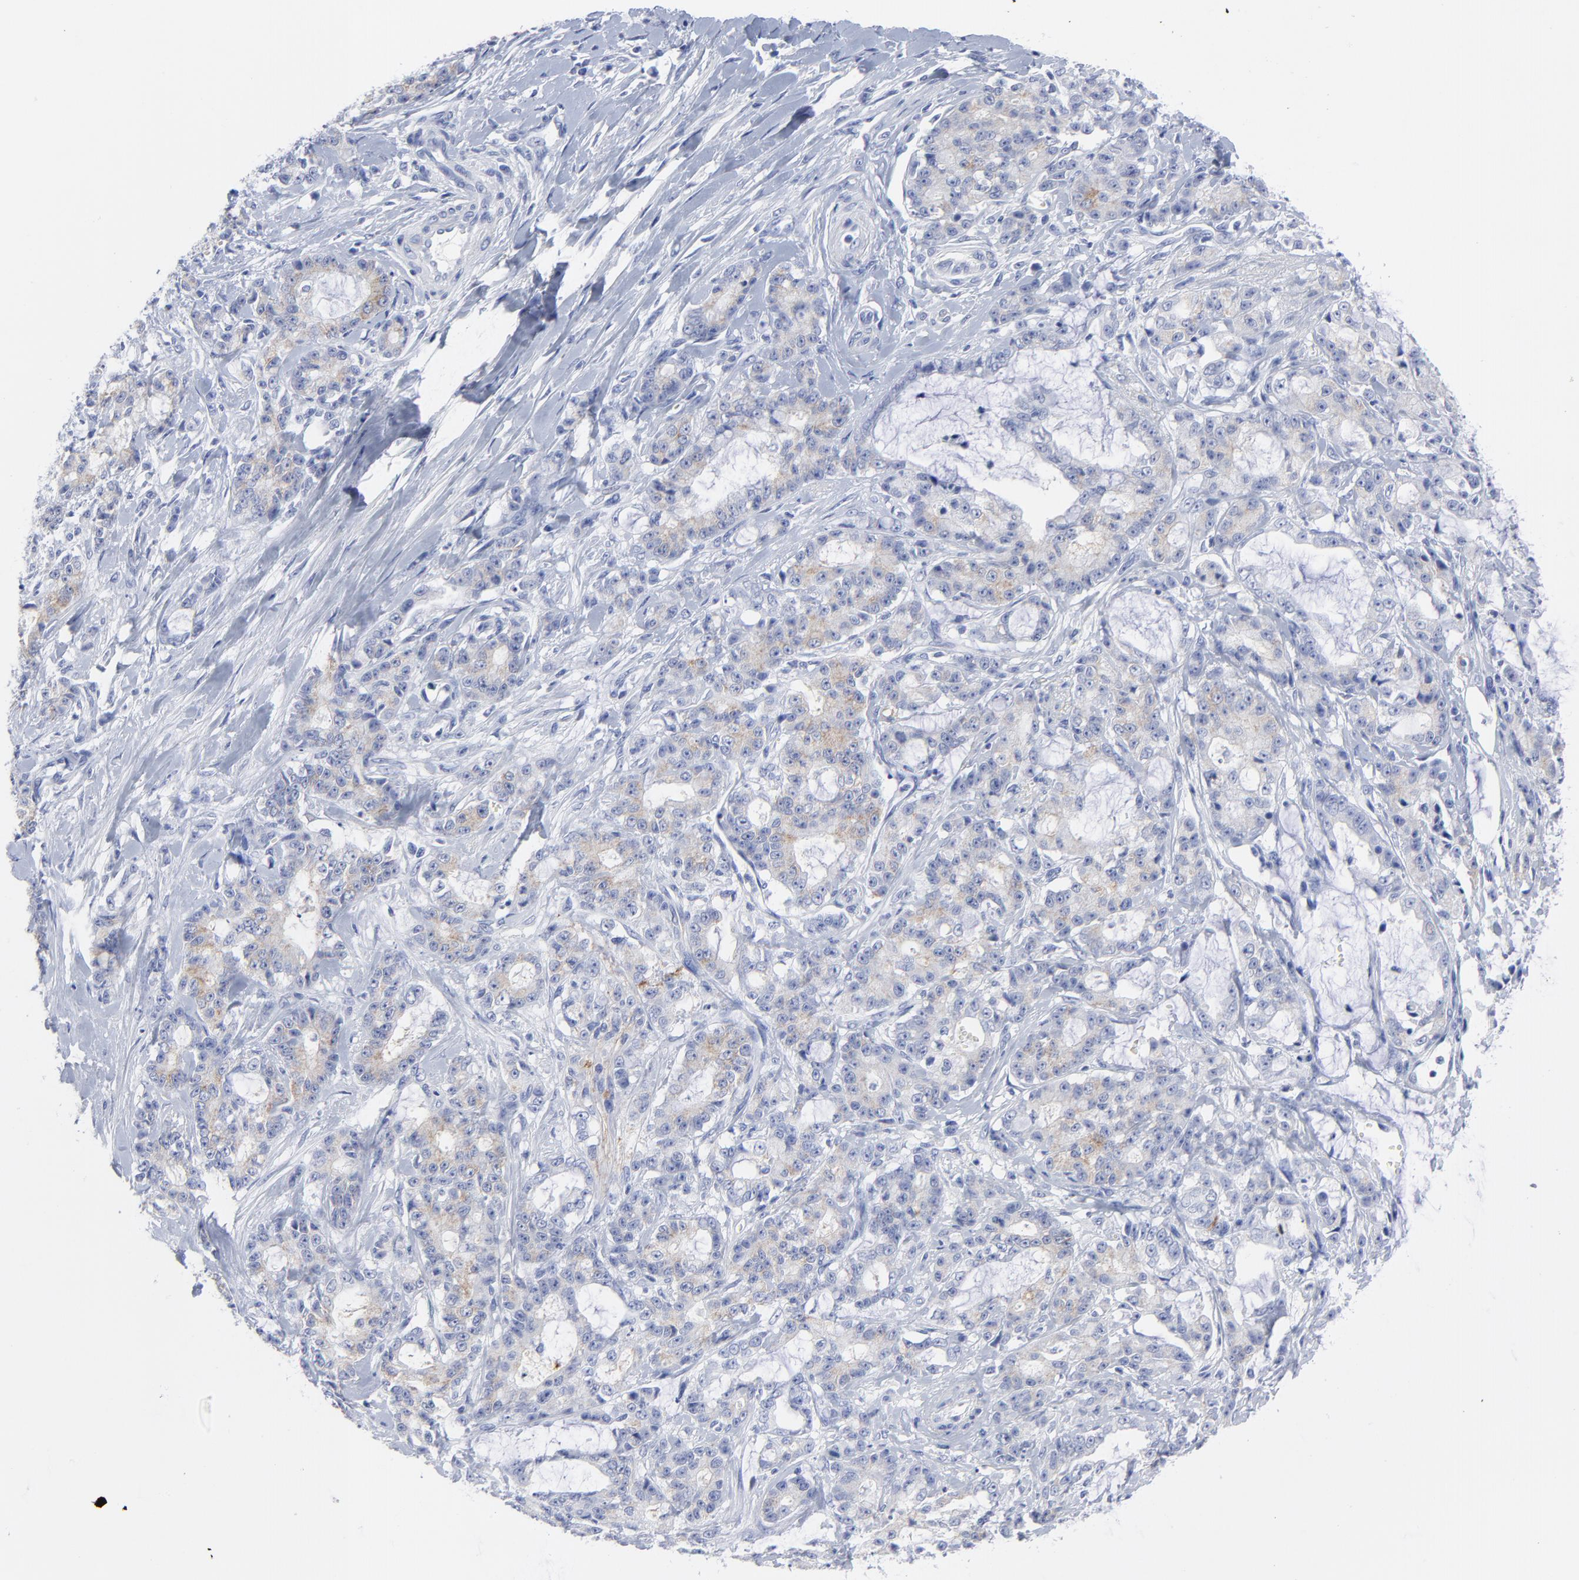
{"staining": {"intensity": "weak", "quantity": "<25%", "location": "cytoplasmic/membranous"}, "tissue": "pancreatic cancer", "cell_type": "Tumor cells", "image_type": "cancer", "snomed": [{"axis": "morphology", "description": "Adenocarcinoma, NOS"}, {"axis": "topography", "description": "Pancreas"}], "caption": "Immunohistochemistry (IHC) of human pancreatic cancer (adenocarcinoma) shows no expression in tumor cells.", "gene": "CNTN3", "patient": {"sex": "female", "age": 73}}